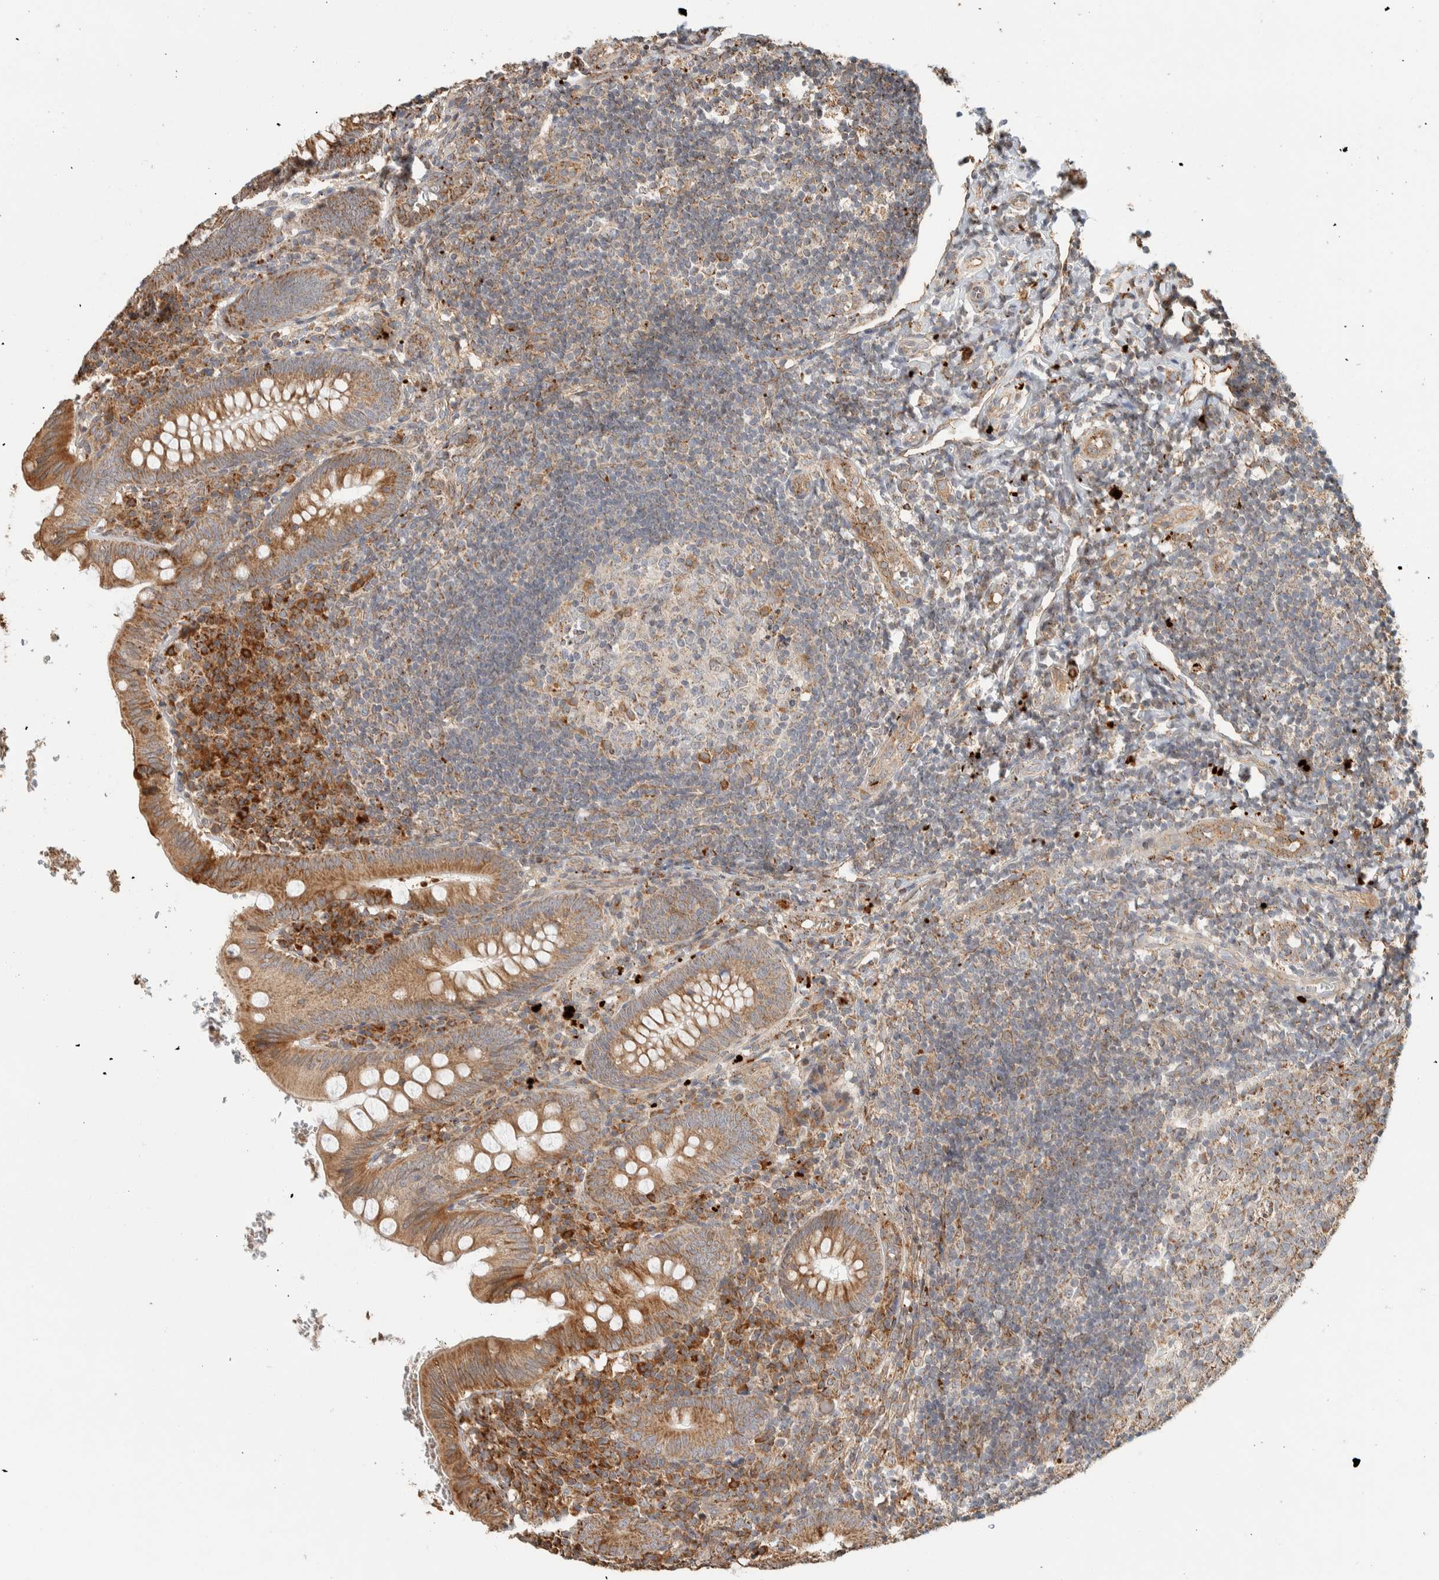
{"staining": {"intensity": "moderate", "quantity": ">75%", "location": "cytoplasmic/membranous"}, "tissue": "appendix", "cell_type": "Glandular cells", "image_type": "normal", "snomed": [{"axis": "morphology", "description": "Normal tissue, NOS"}, {"axis": "topography", "description": "Appendix"}], "caption": "This histopathology image displays normal appendix stained with immunohistochemistry (IHC) to label a protein in brown. The cytoplasmic/membranous of glandular cells show moderate positivity for the protein. Nuclei are counter-stained blue.", "gene": "KIF9", "patient": {"sex": "male", "age": 8}}